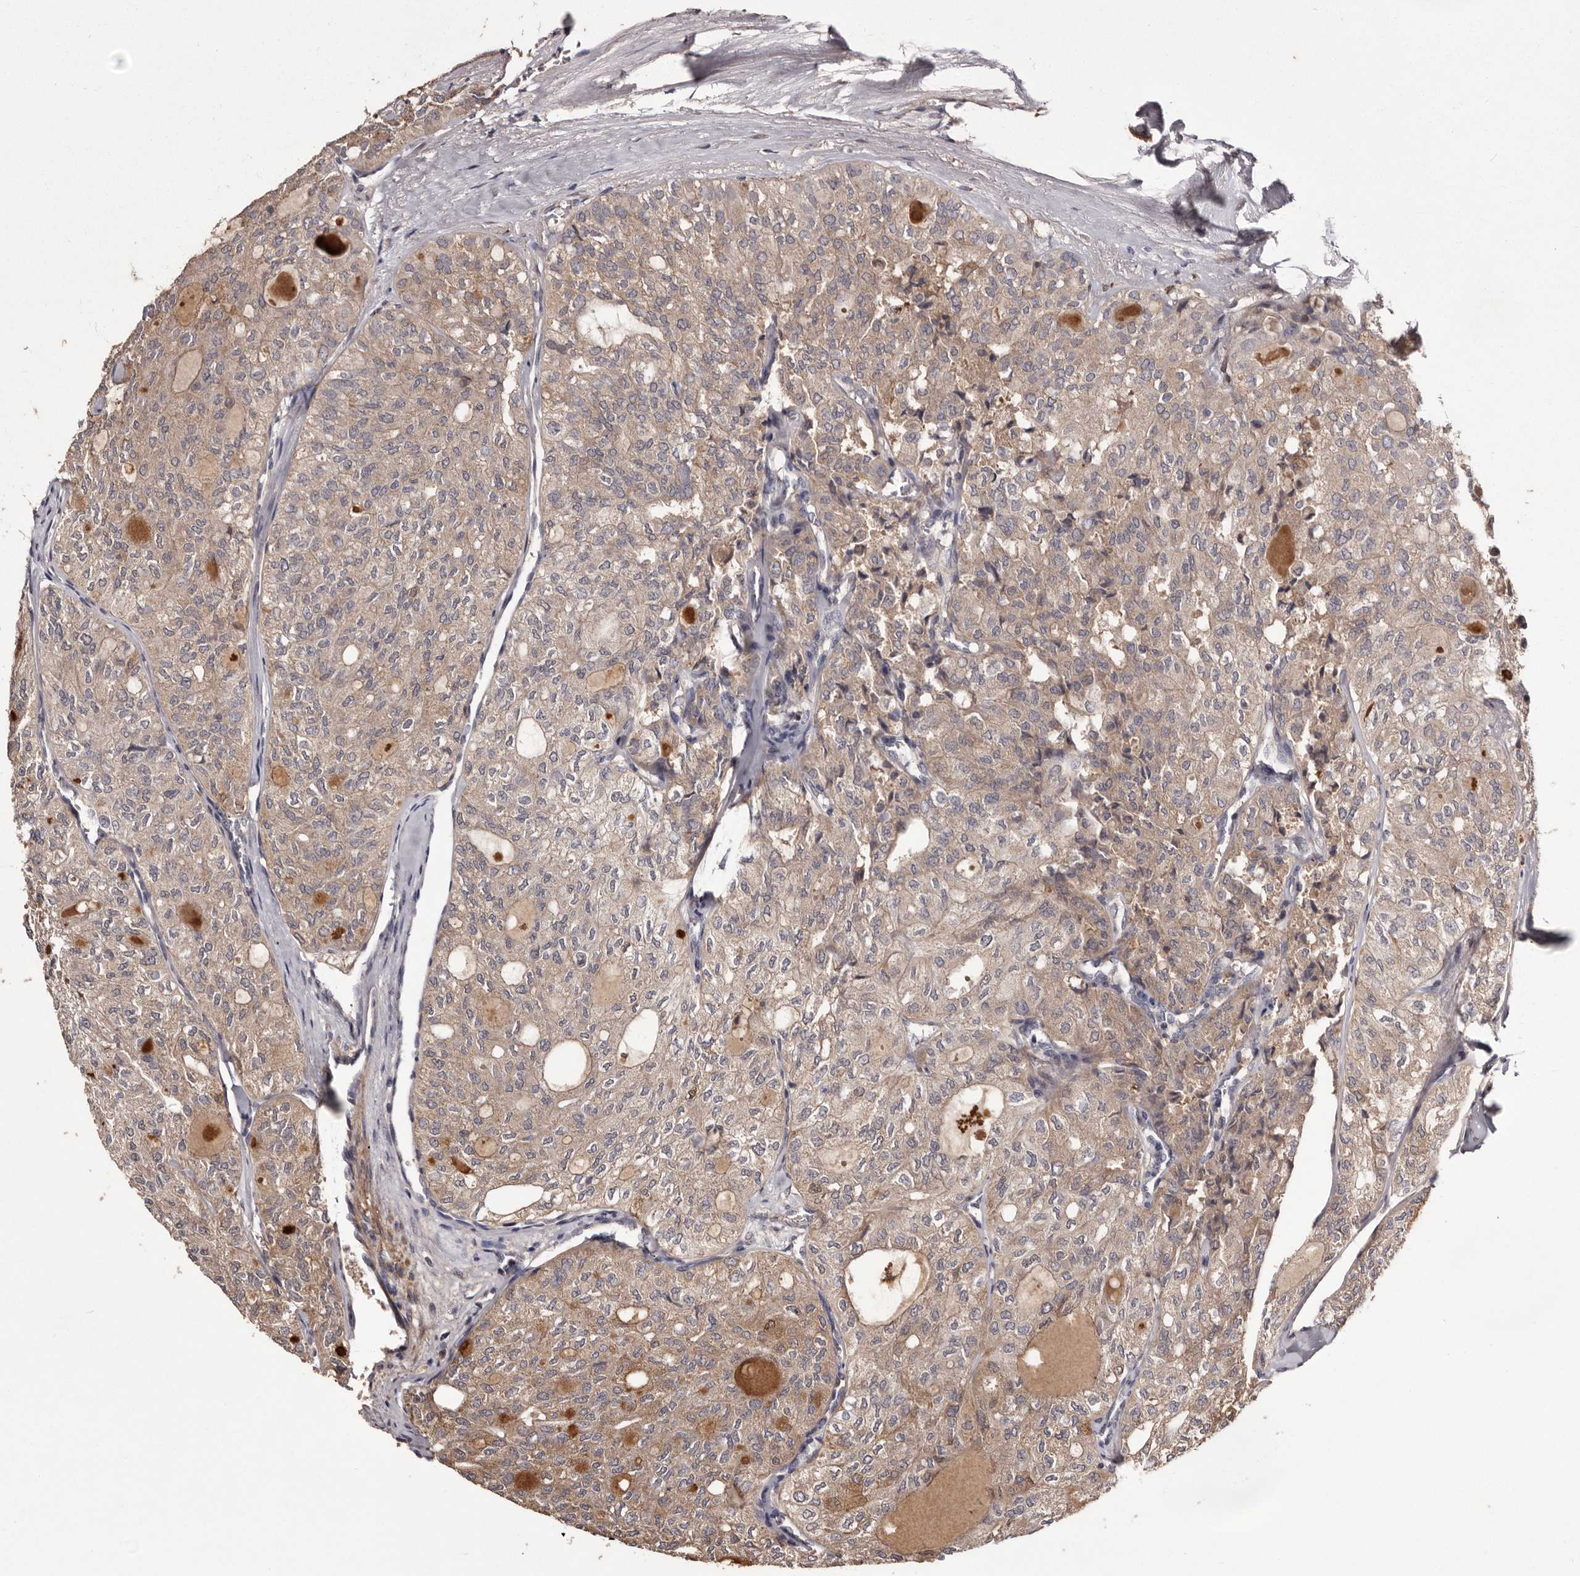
{"staining": {"intensity": "weak", "quantity": ">75%", "location": "cytoplasmic/membranous"}, "tissue": "thyroid cancer", "cell_type": "Tumor cells", "image_type": "cancer", "snomed": [{"axis": "morphology", "description": "Follicular adenoma carcinoma, NOS"}, {"axis": "topography", "description": "Thyroid gland"}], "caption": "Tumor cells show low levels of weak cytoplasmic/membranous positivity in about >75% of cells in human thyroid follicular adenoma carcinoma.", "gene": "CYP1B1", "patient": {"sex": "male", "age": 75}}